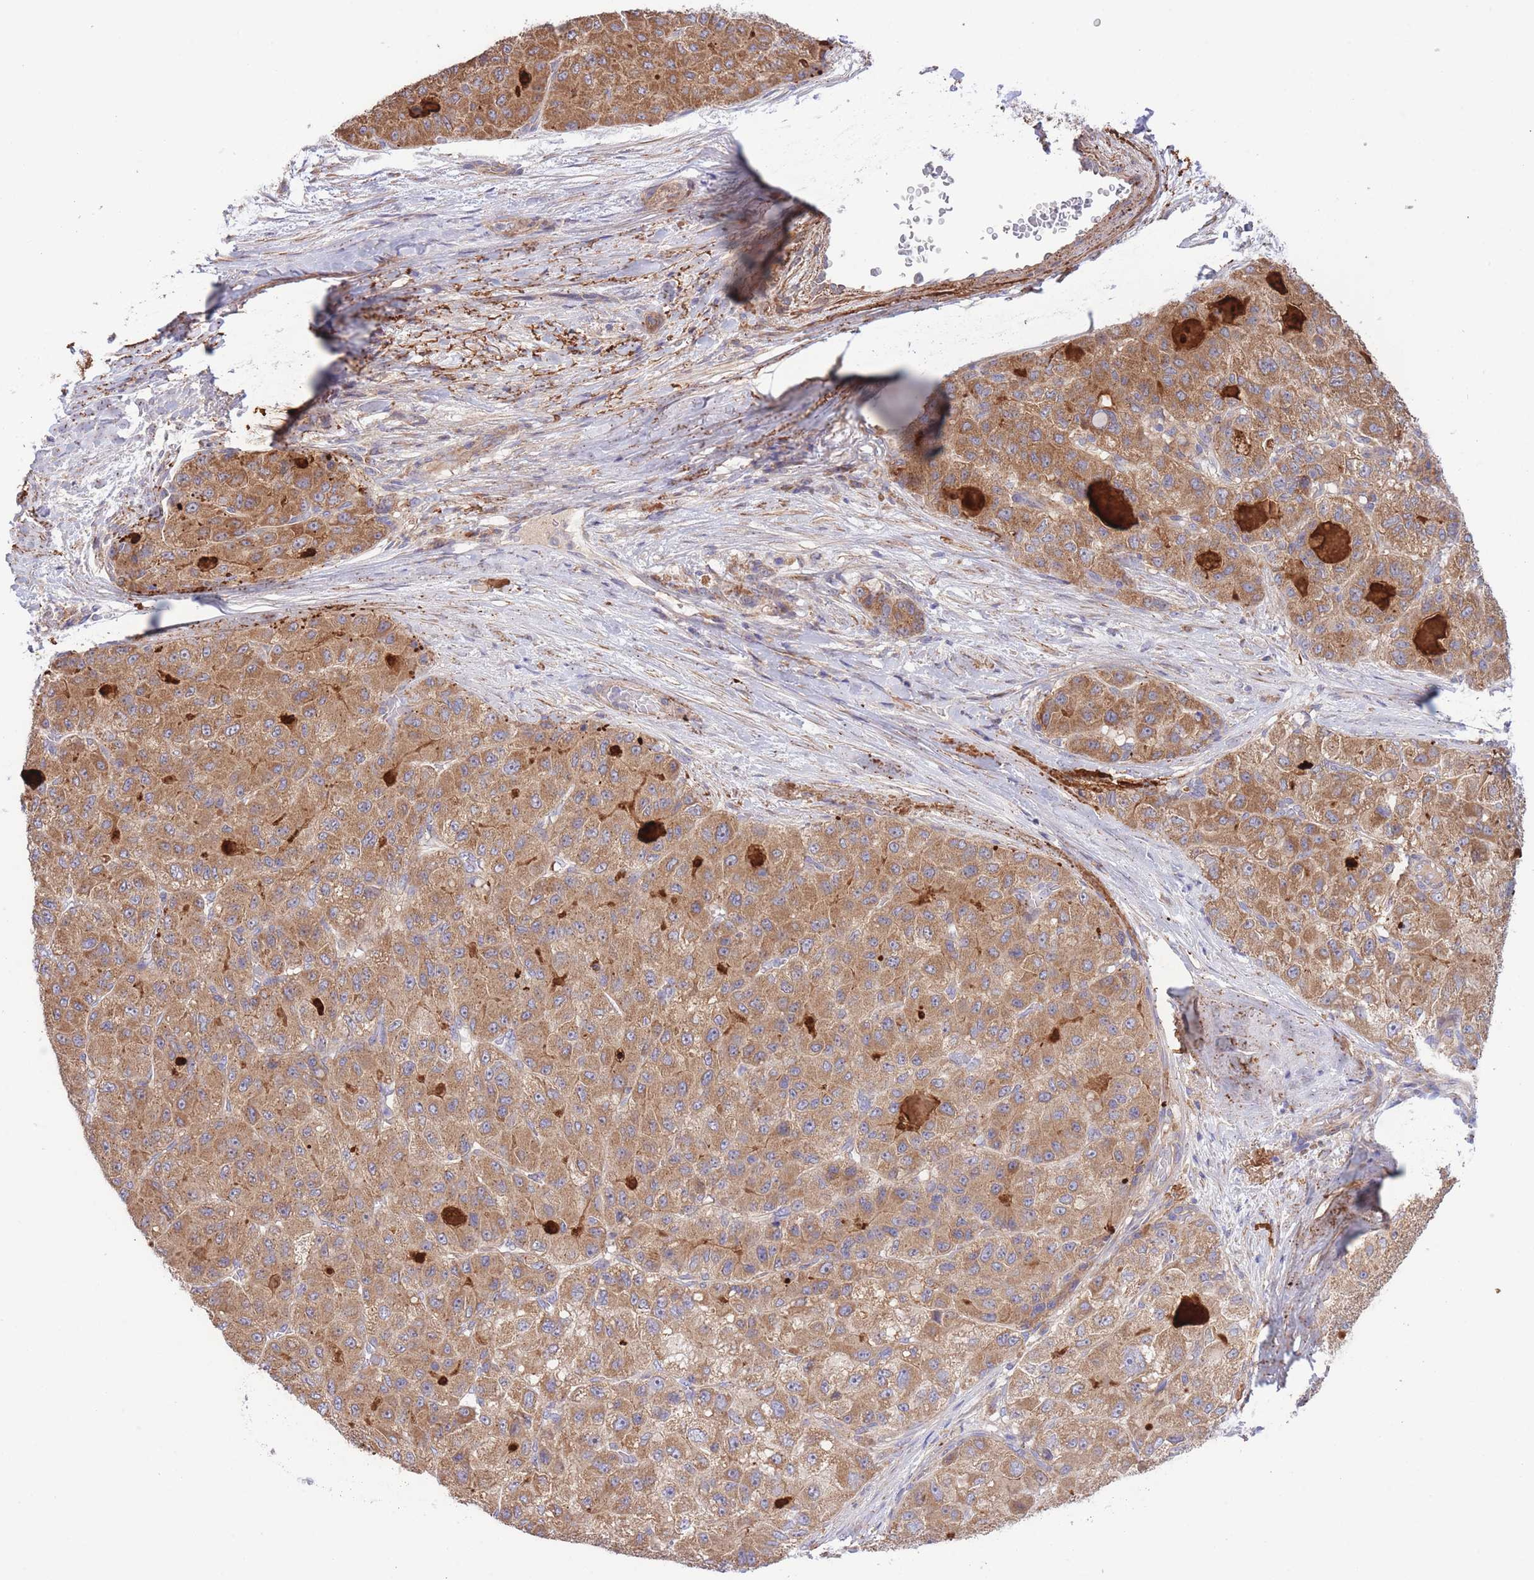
{"staining": {"intensity": "moderate", "quantity": ">75%", "location": "cytoplasmic/membranous"}, "tissue": "liver cancer", "cell_type": "Tumor cells", "image_type": "cancer", "snomed": [{"axis": "morphology", "description": "Carcinoma, Hepatocellular, NOS"}, {"axis": "topography", "description": "Liver"}], "caption": "High-power microscopy captured an immunohistochemistry (IHC) histopathology image of liver cancer, revealing moderate cytoplasmic/membranous expression in approximately >75% of tumor cells.", "gene": "ATP13A2", "patient": {"sex": "male", "age": 80}}